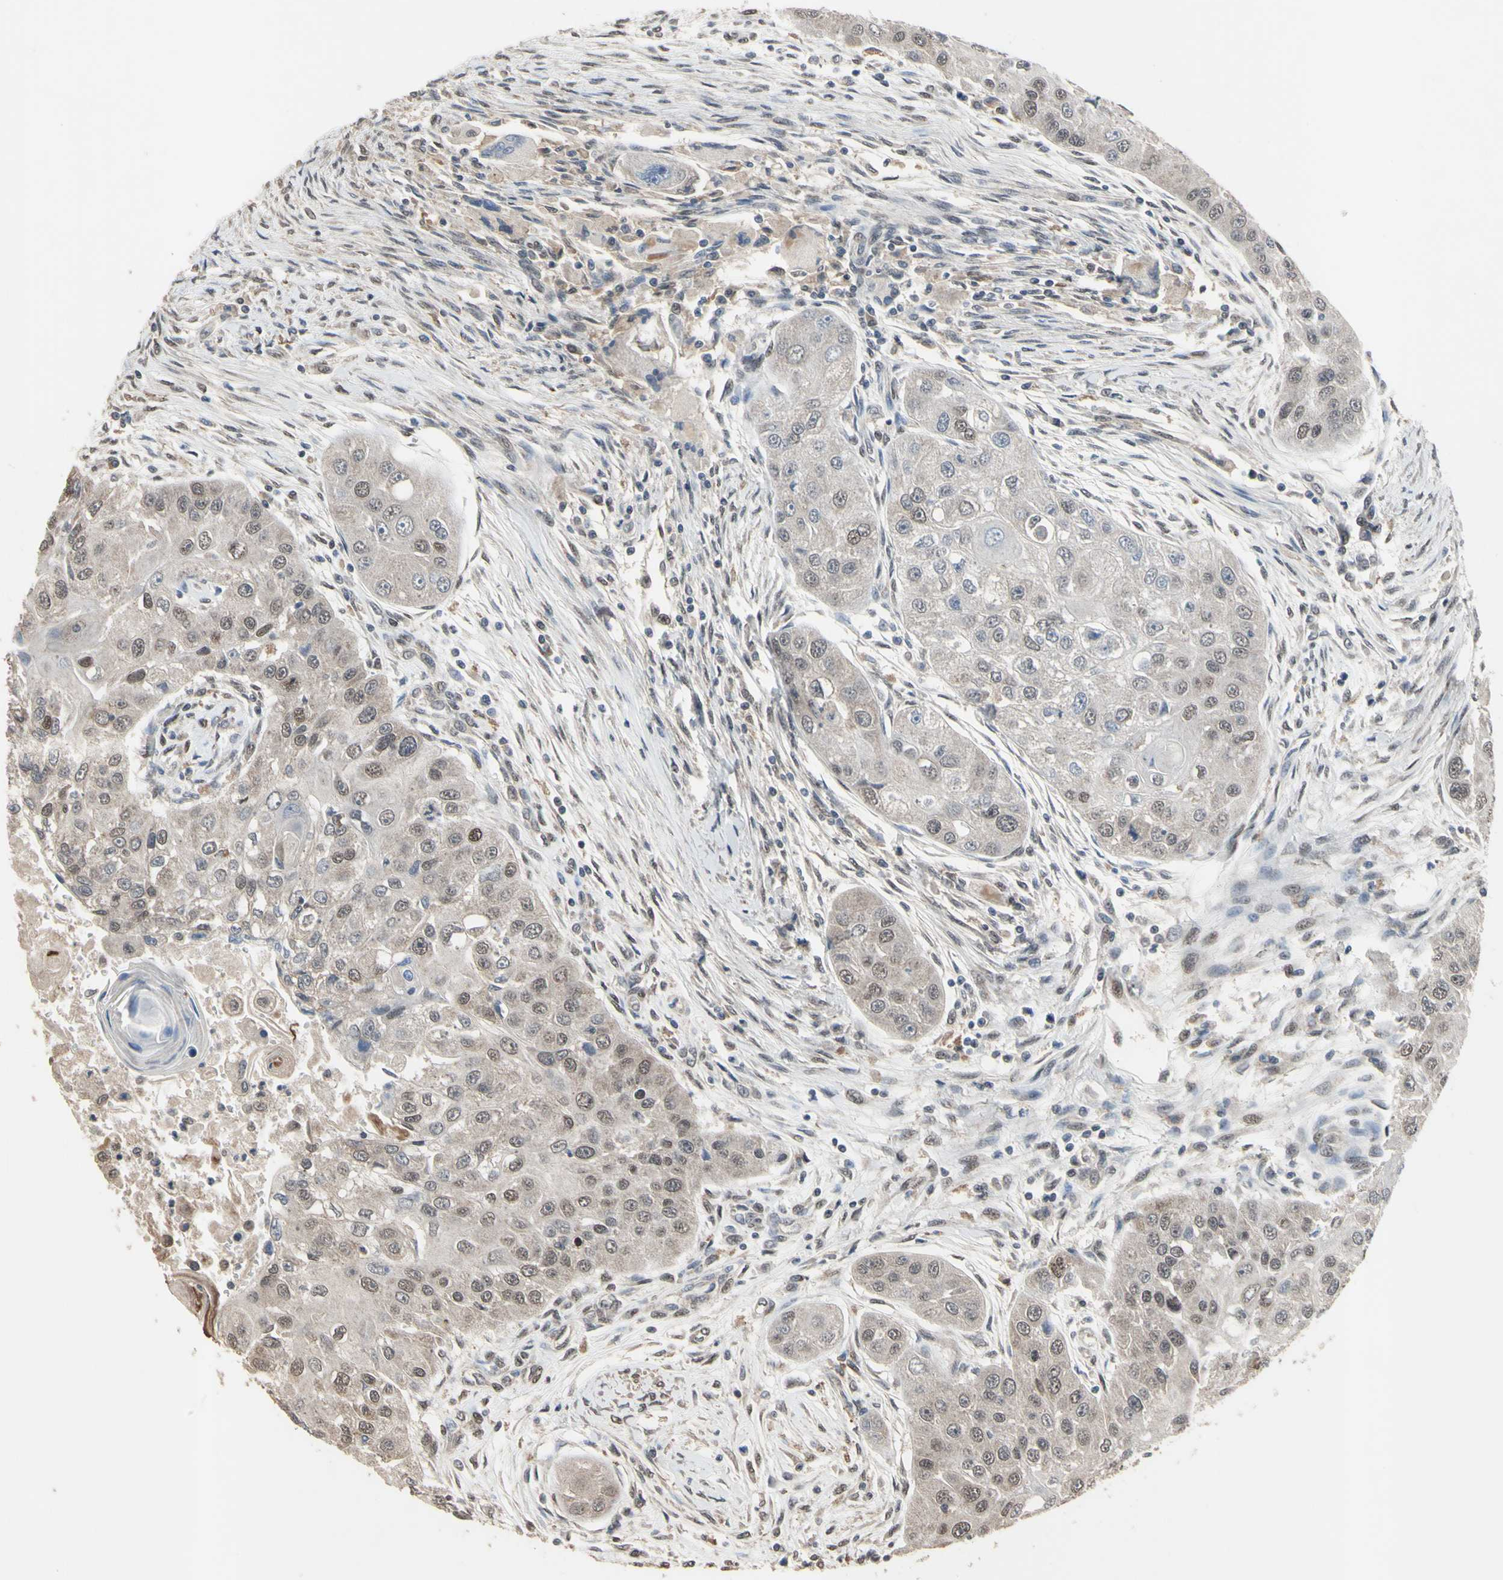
{"staining": {"intensity": "weak", "quantity": ">75%", "location": "nuclear"}, "tissue": "head and neck cancer", "cell_type": "Tumor cells", "image_type": "cancer", "snomed": [{"axis": "morphology", "description": "Normal tissue, NOS"}, {"axis": "morphology", "description": "Squamous cell carcinoma, NOS"}, {"axis": "topography", "description": "Skeletal muscle"}, {"axis": "topography", "description": "Head-Neck"}], "caption": "DAB (3,3'-diaminobenzidine) immunohistochemical staining of head and neck cancer demonstrates weak nuclear protein staining in about >75% of tumor cells.", "gene": "ZNF174", "patient": {"sex": "male", "age": 51}}